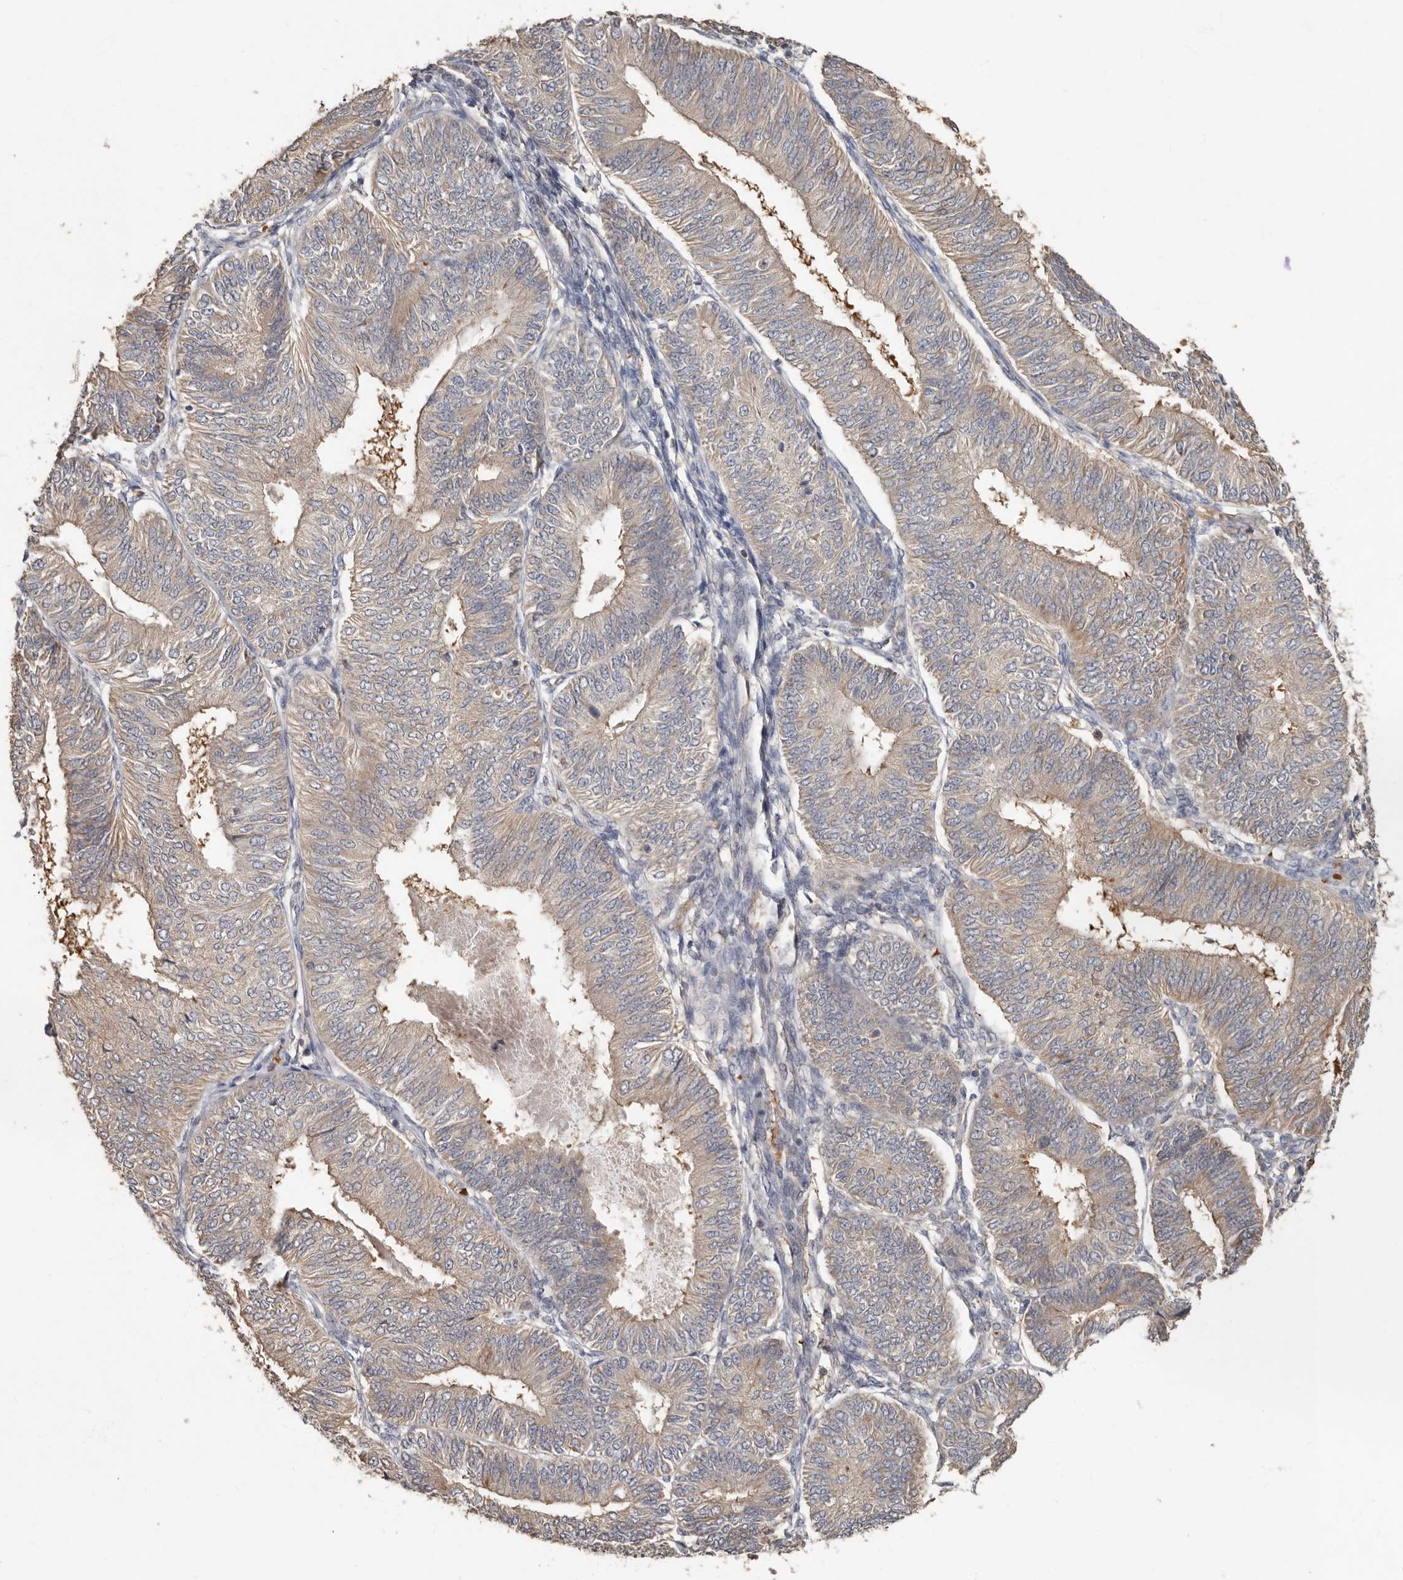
{"staining": {"intensity": "weak", "quantity": ">75%", "location": "cytoplasmic/membranous"}, "tissue": "endometrial cancer", "cell_type": "Tumor cells", "image_type": "cancer", "snomed": [{"axis": "morphology", "description": "Adenocarcinoma, NOS"}, {"axis": "topography", "description": "Endometrium"}], "caption": "Tumor cells reveal low levels of weak cytoplasmic/membranous positivity in approximately >75% of cells in endometrial cancer.", "gene": "KIF26B", "patient": {"sex": "female", "age": 58}}